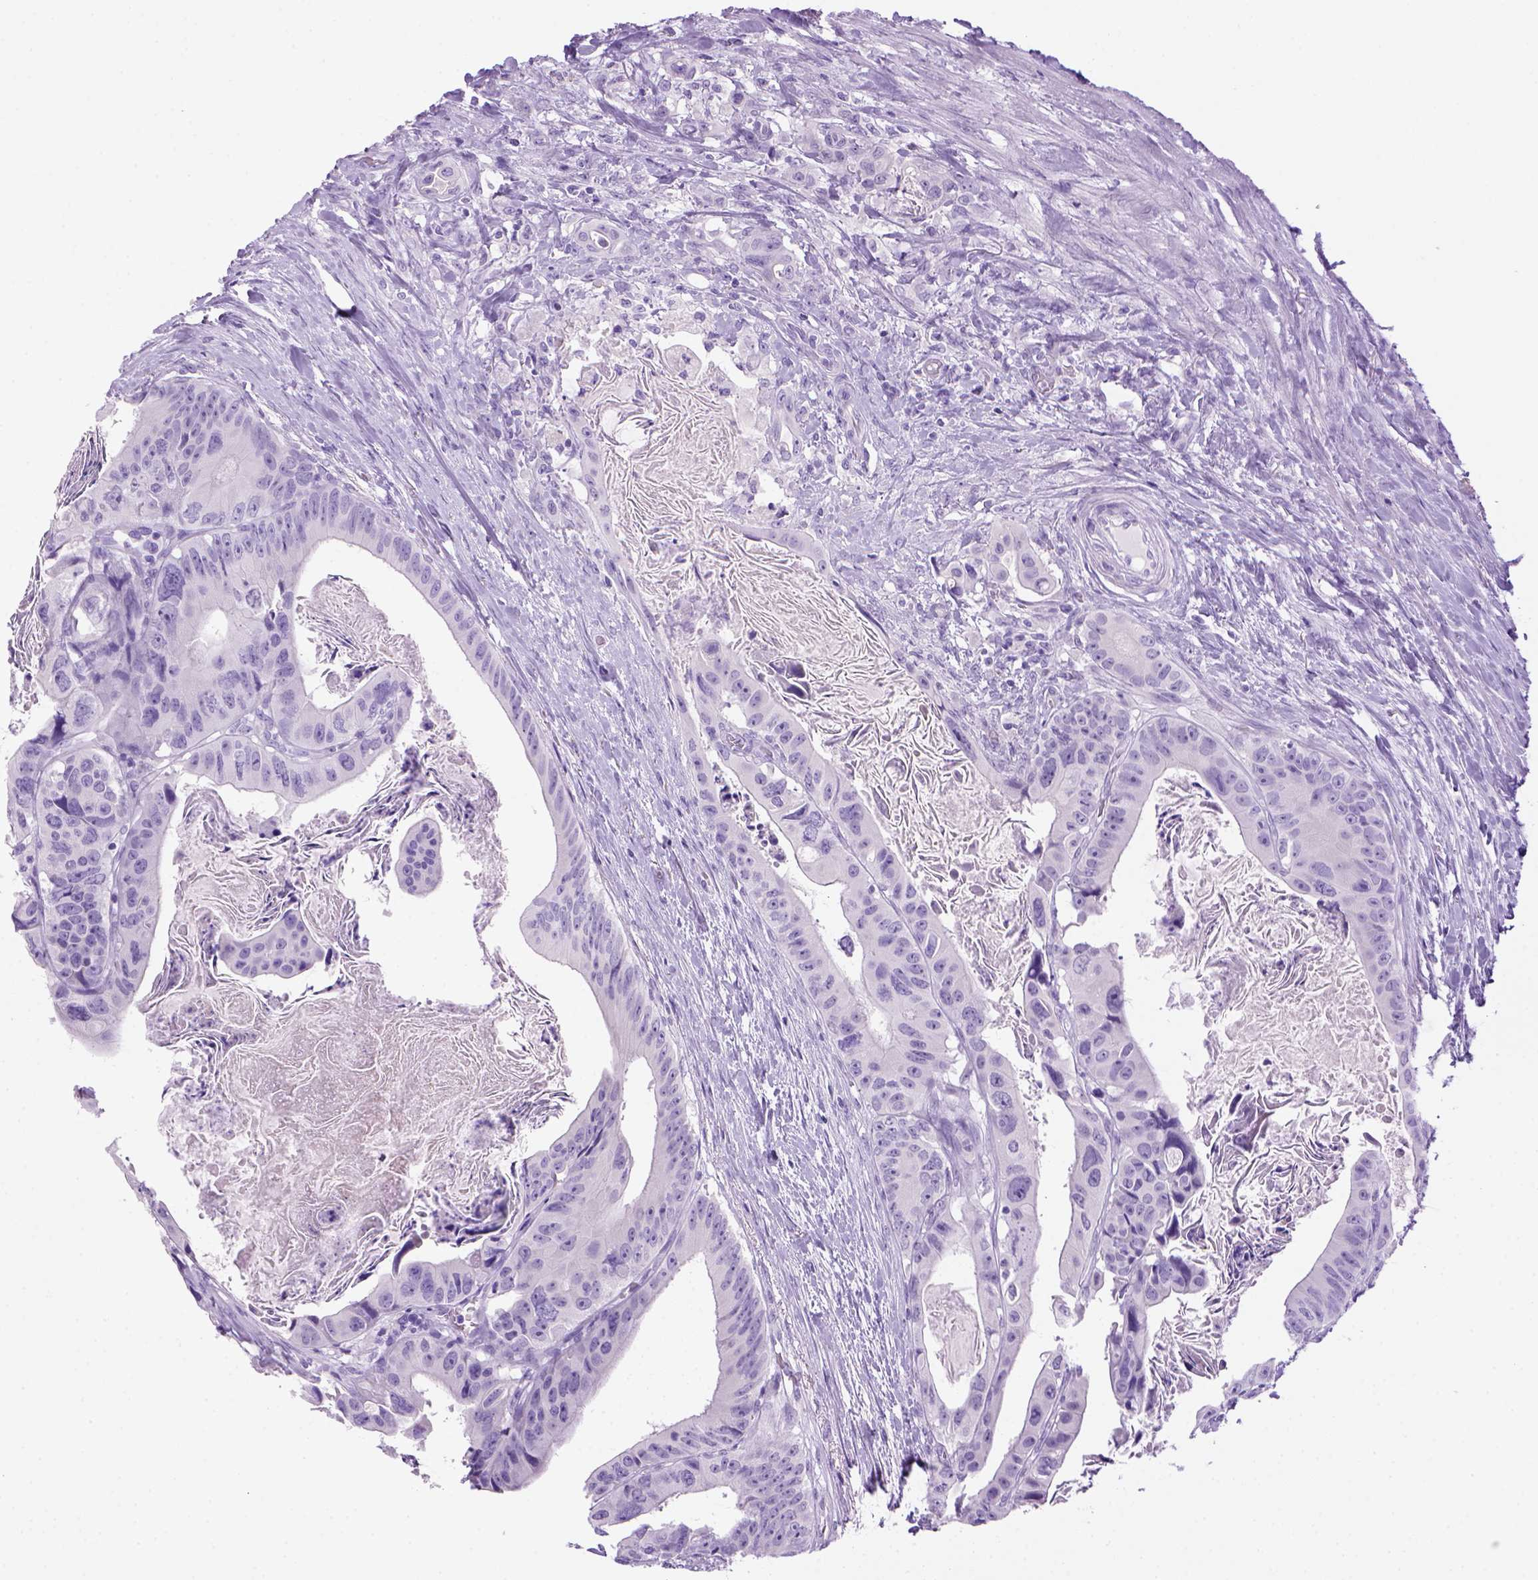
{"staining": {"intensity": "negative", "quantity": "none", "location": "none"}, "tissue": "colorectal cancer", "cell_type": "Tumor cells", "image_type": "cancer", "snomed": [{"axis": "morphology", "description": "Adenocarcinoma, NOS"}, {"axis": "topography", "description": "Rectum"}], "caption": "Protein analysis of colorectal cancer displays no significant expression in tumor cells.", "gene": "SGCG", "patient": {"sex": "male", "age": 64}}